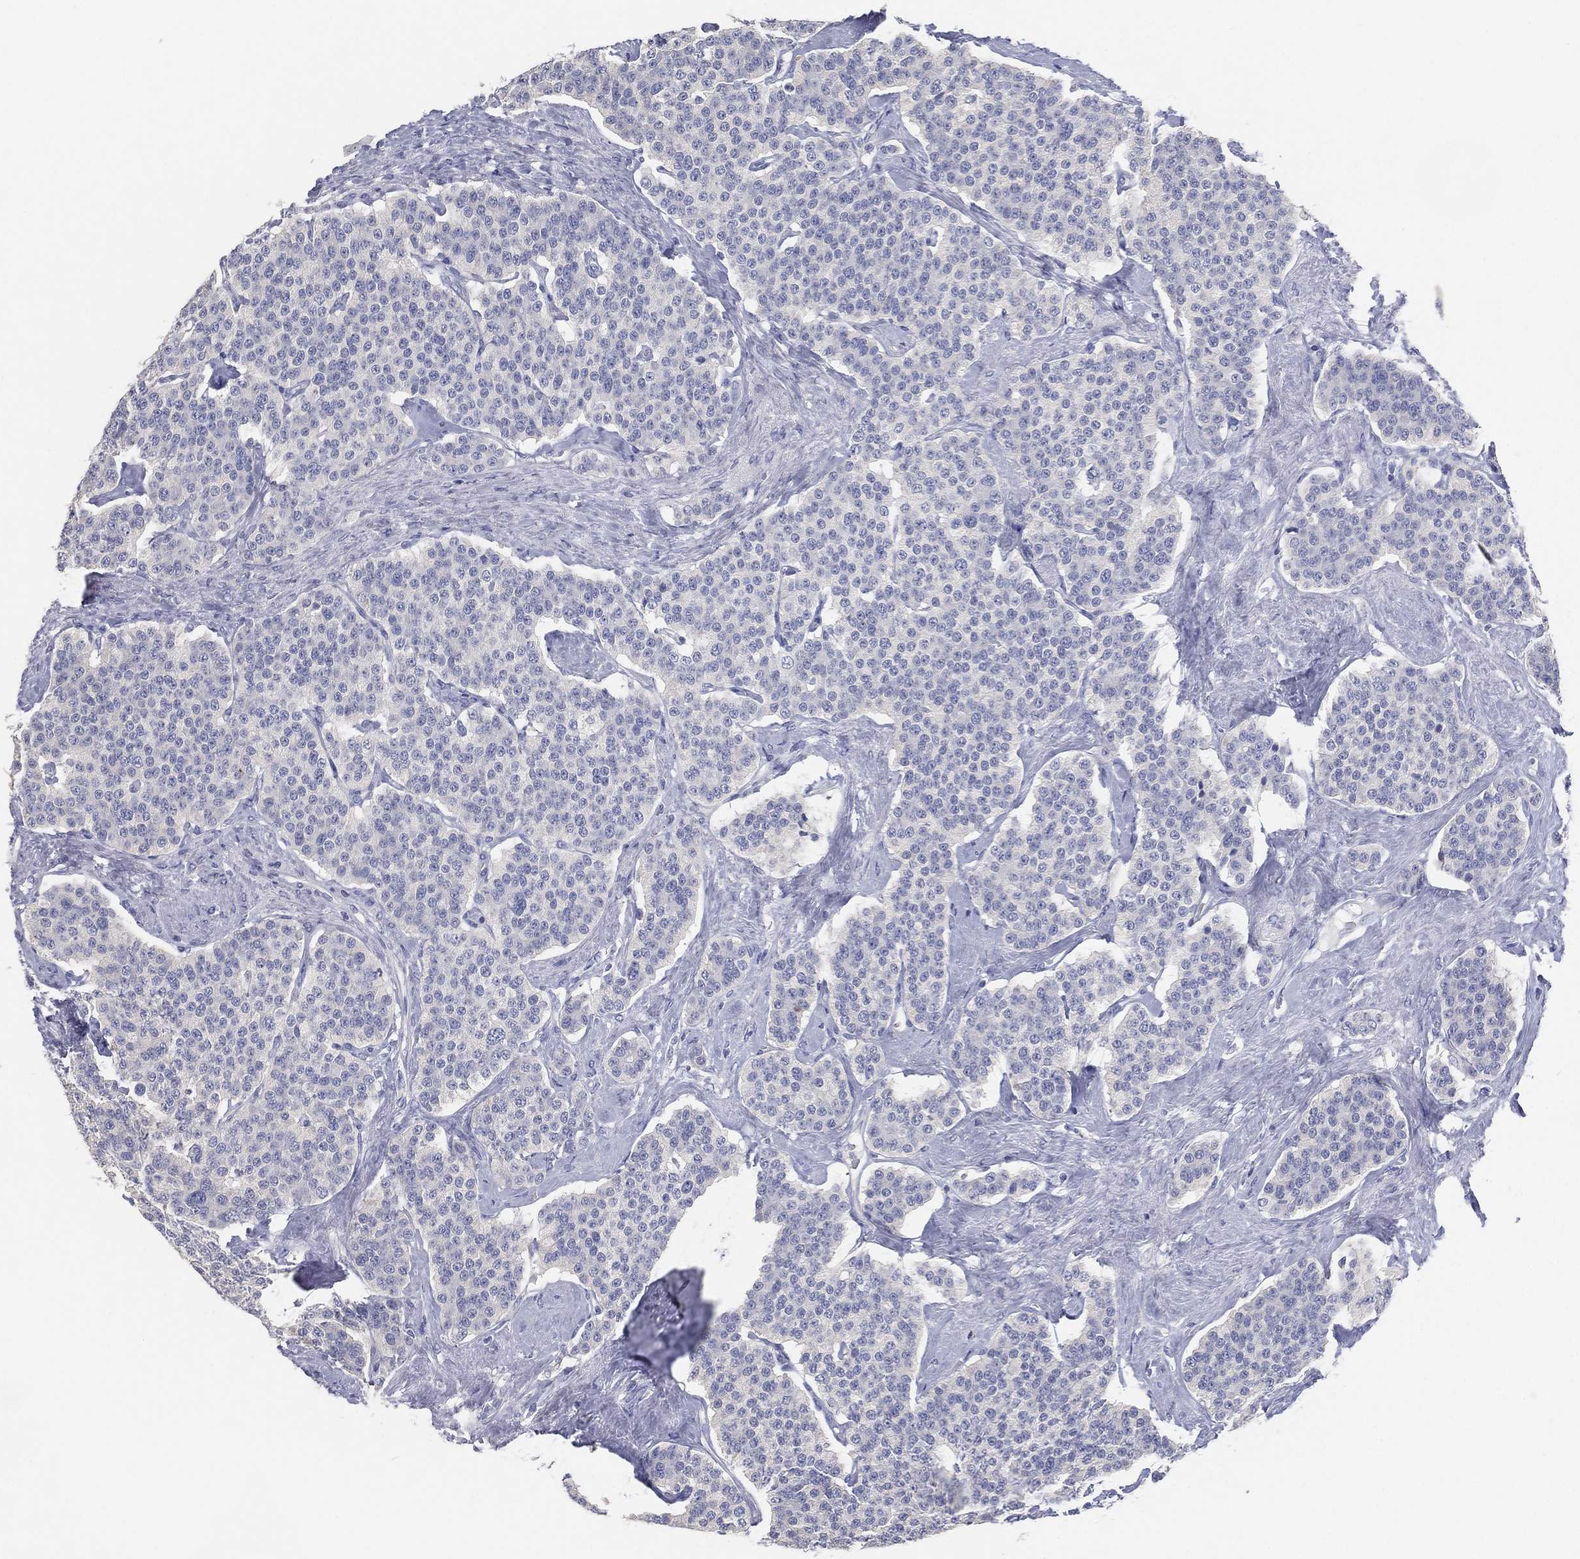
{"staining": {"intensity": "negative", "quantity": "none", "location": "none"}, "tissue": "carcinoid", "cell_type": "Tumor cells", "image_type": "cancer", "snomed": [{"axis": "morphology", "description": "Carcinoid, malignant, NOS"}, {"axis": "topography", "description": "Small intestine"}], "caption": "An IHC photomicrograph of carcinoid (malignant) is shown. There is no staining in tumor cells of carcinoid (malignant).", "gene": "FAM187B", "patient": {"sex": "female", "age": 58}}